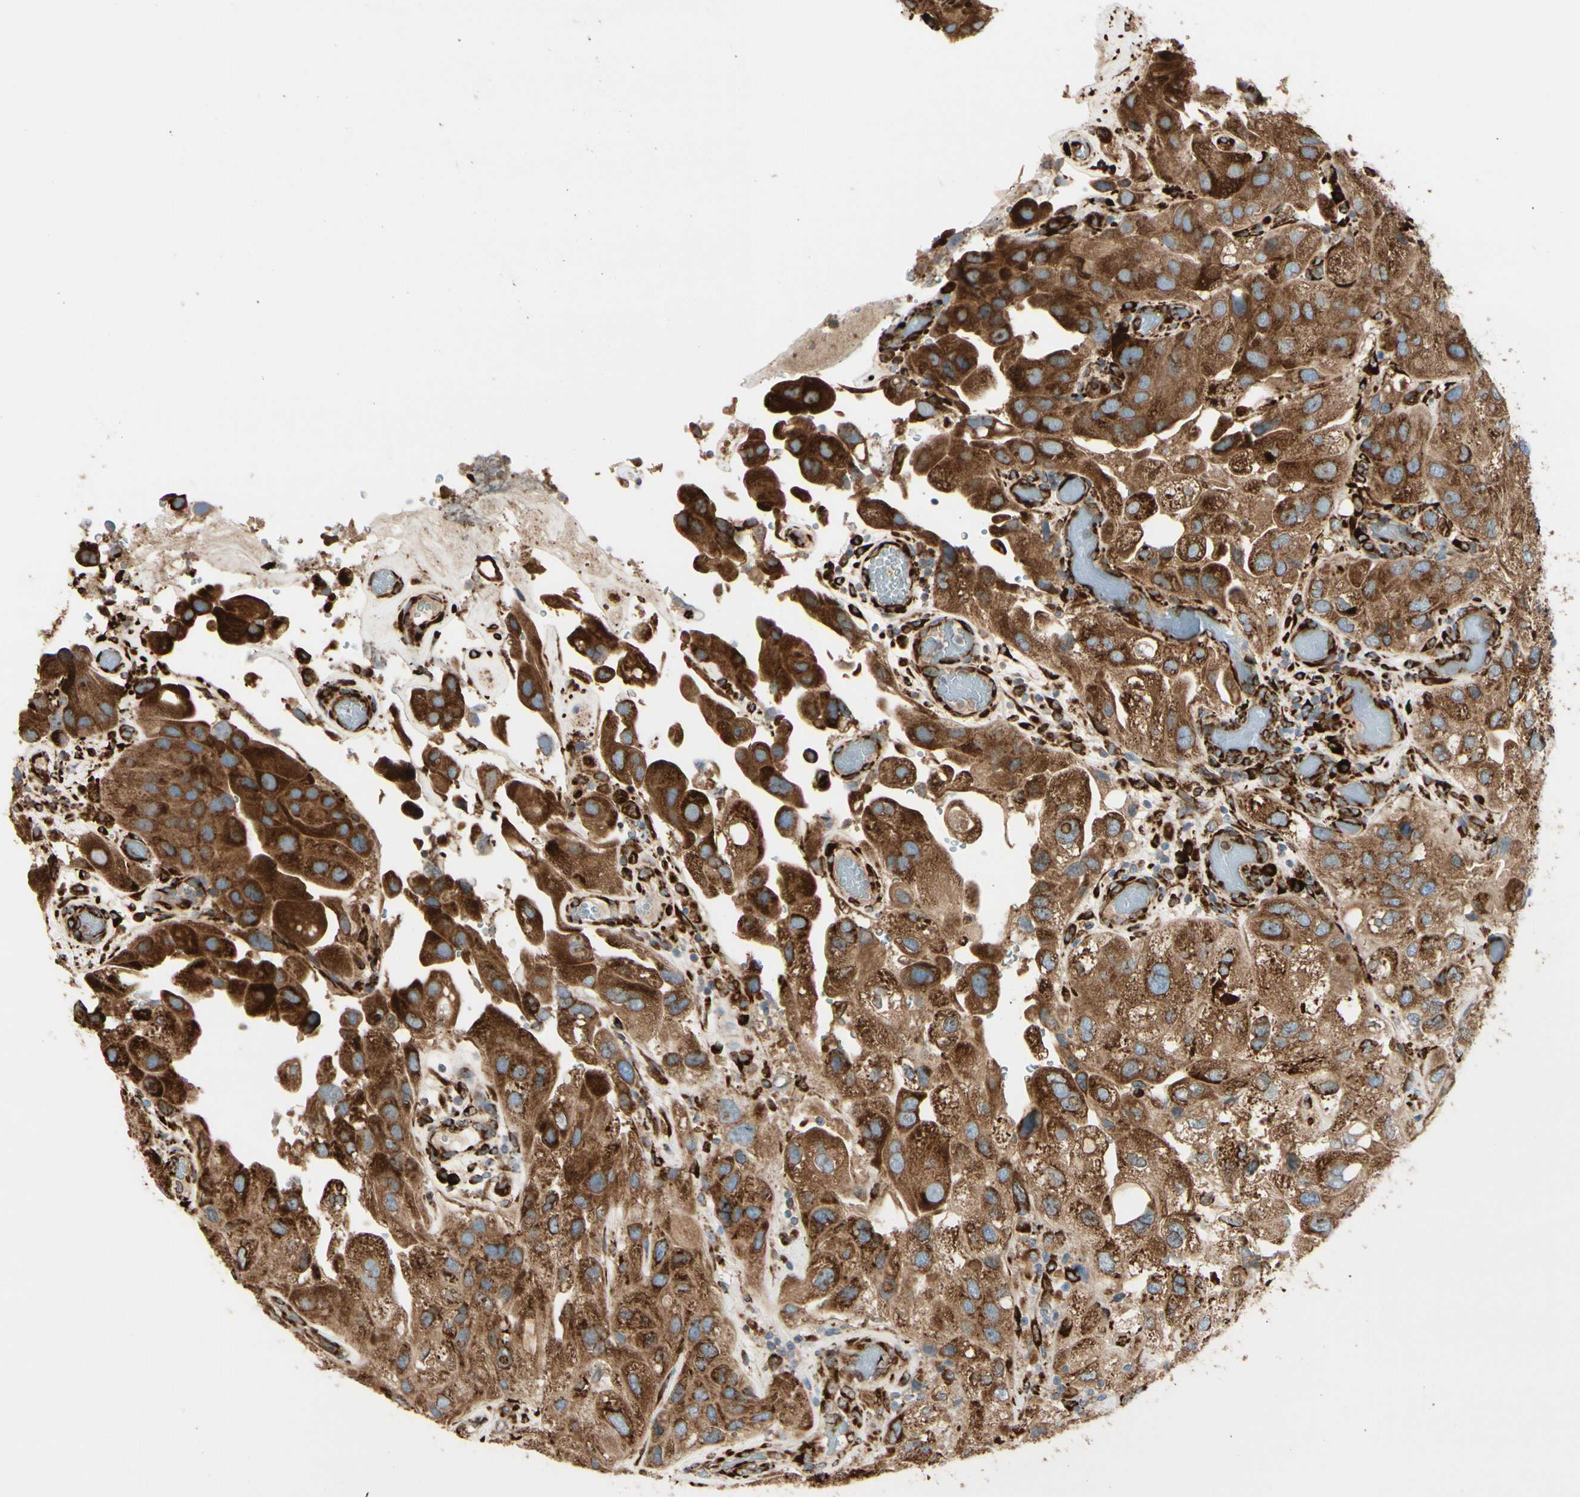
{"staining": {"intensity": "strong", "quantity": ">75%", "location": "cytoplasmic/membranous"}, "tissue": "urothelial cancer", "cell_type": "Tumor cells", "image_type": "cancer", "snomed": [{"axis": "morphology", "description": "Urothelial carcinoma, High grade"}, {"axis": "topography", "description": "Urinary bladder"}], "caption": "Immunohistochemistry (IHC) (DAB) staining of urothelial cancer reveals strong cytoplasmic/membranous protein expression in about >75% of tumor cells. (DAB = brown stain, brightfield microscopy at high magnification).", "gene": "RRBP1", "patient": {"sex": "female", "age": 64}}